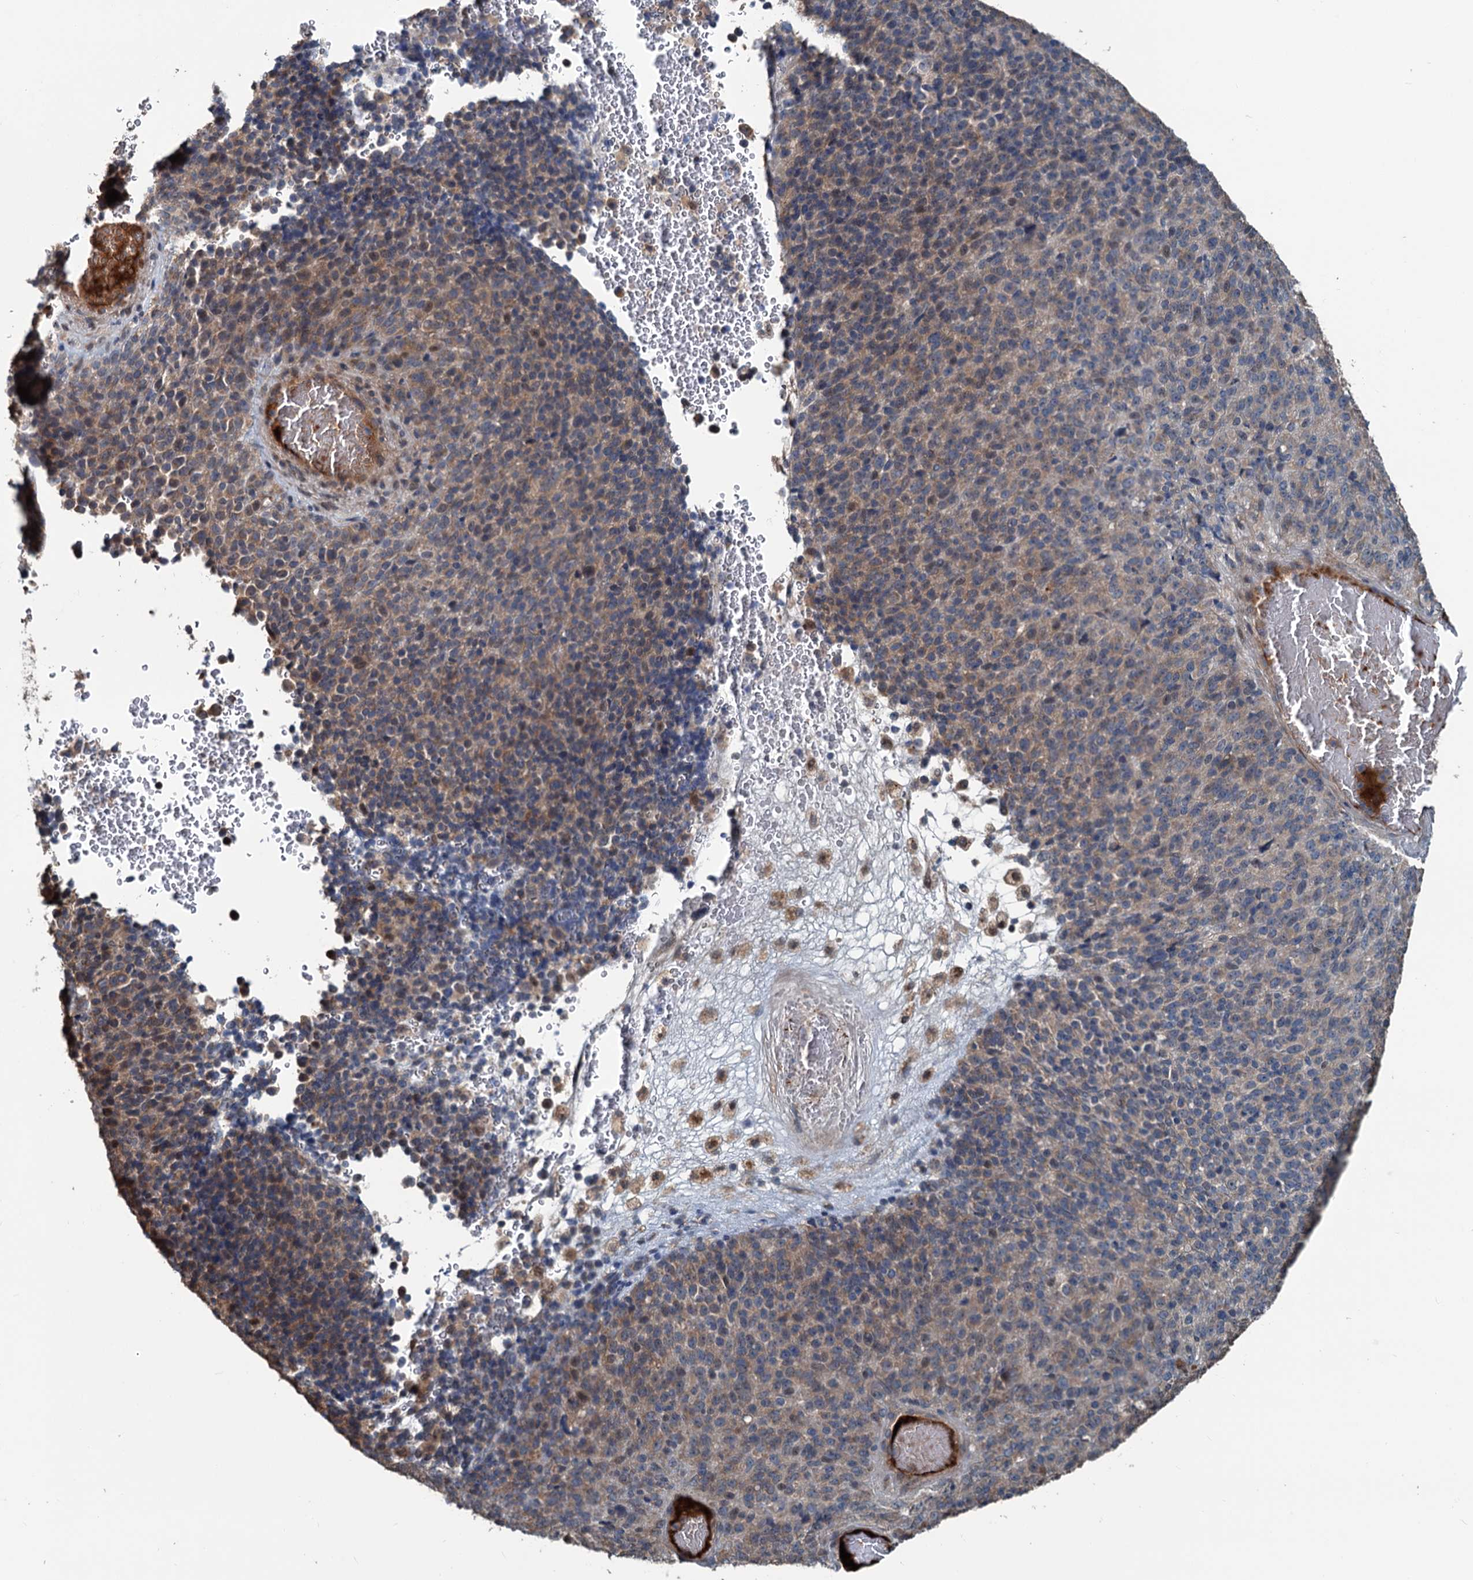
{"staining": {"intensity": "weak", "quantity": "<25%", "location": "cytoplasmic/membranous"}, "tissue": "melanoma", "cell_type": "Tumor cells", "image_type": "cancer", "snomed": [{"axis": "morphology", "description": "Malignant melanoma, Metastatic site"}, {"axis": "topography", "description": "Brain"}], "caption": "A high-resolution histopathology image shows immunohistochemistry staining of malignant melanoma (metastatic site), which demonstrates no significant positivity in tumor cells.", "gene": "TEDC1", "patient": {"sex": "female", "age": 56}}